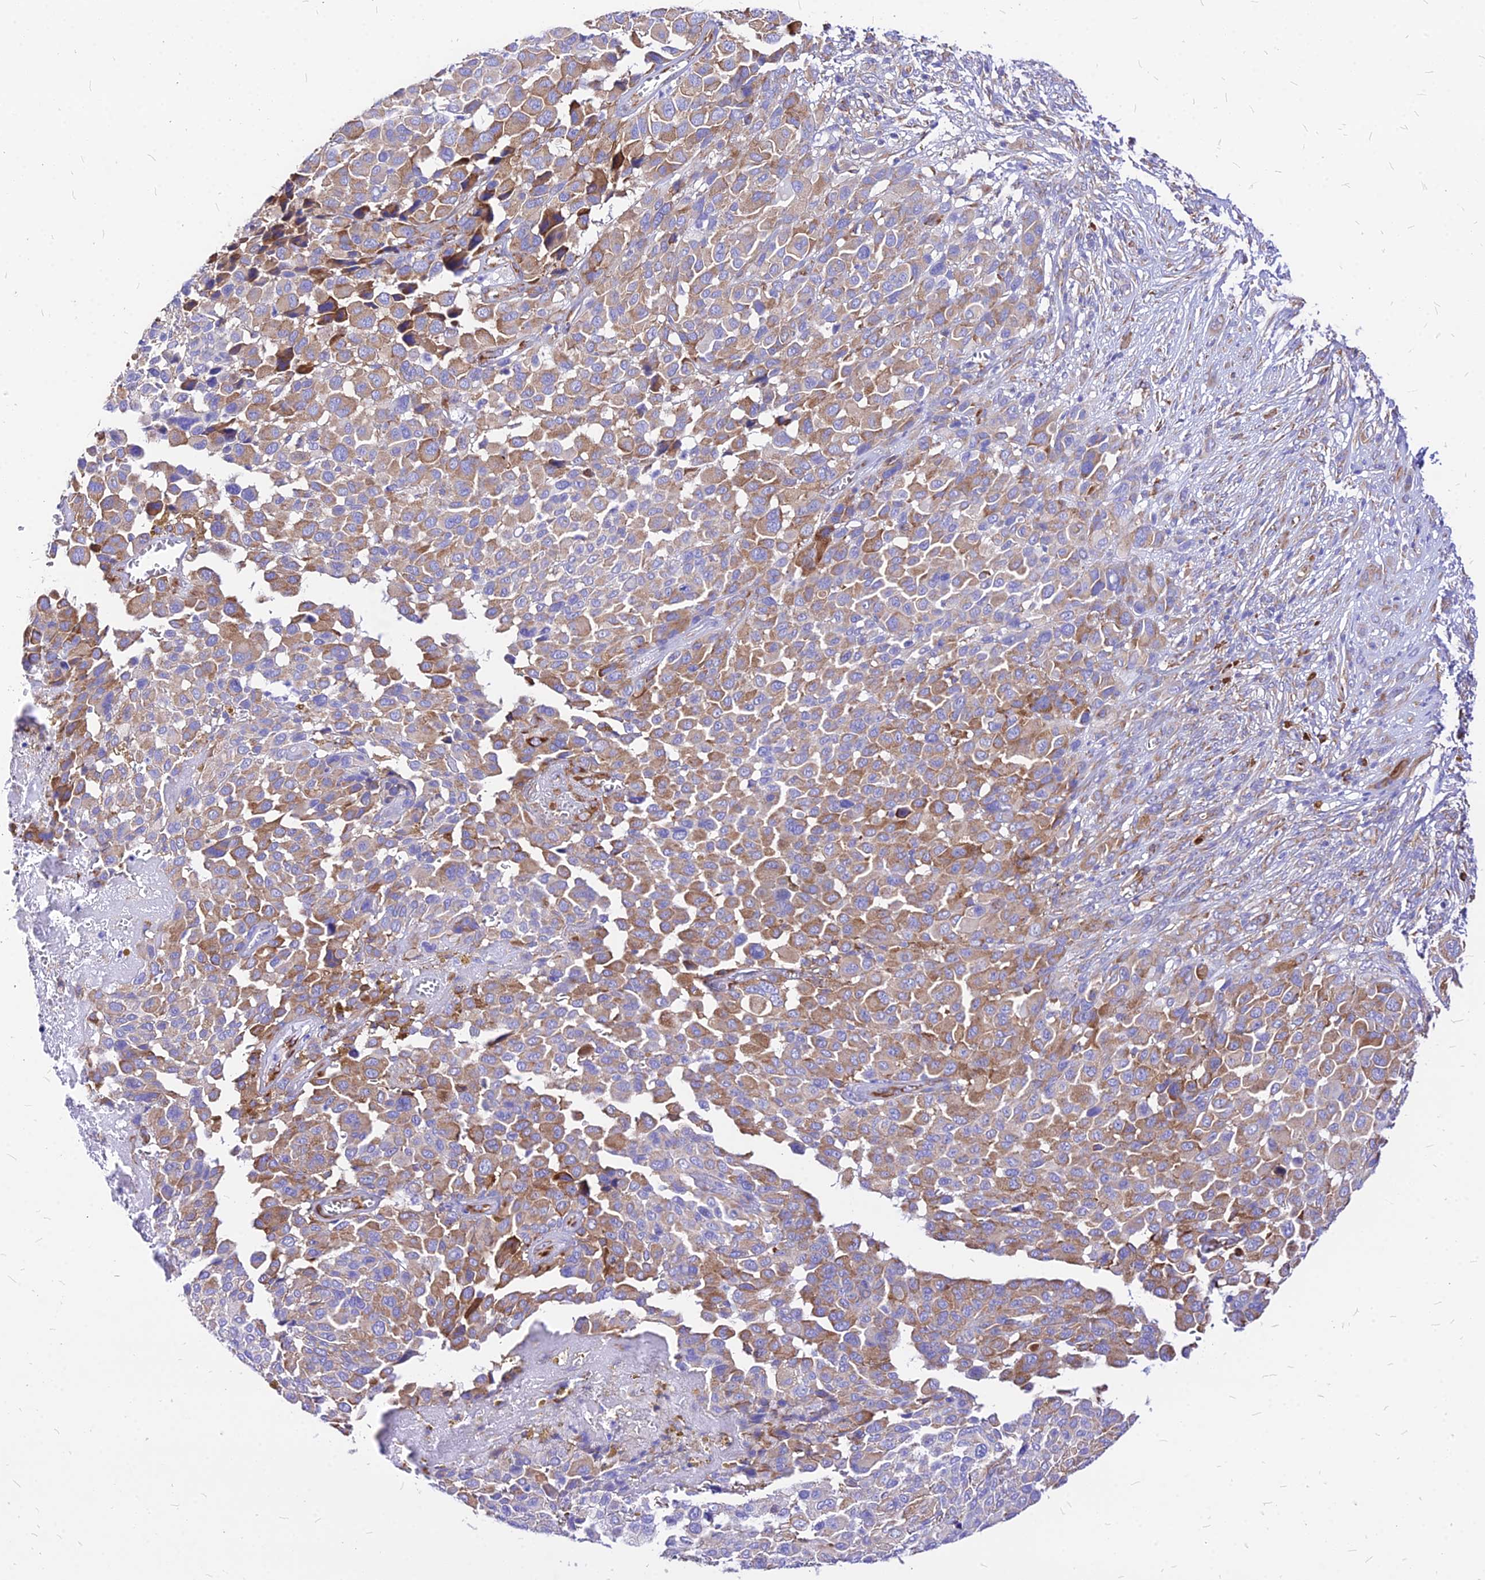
{"staining": {"intensity": "moderate", "quantity": ">75%", "location": "cytoplasmic/membranous"}, "tissue": "melanoma", "cell_type": "Tumor cells", "image_type": "cancer", "snomed": [{"axis": "morphology", "description": "Malignant melanoma, NOS"}, {"axis": "topography", "description": "Skin of trunk"}], "caption": "Human melanoma stained with a protein marker demonstrates moderate staining in tumor cells.", "gene": "RPL19", "patient": {"sex": "male", "age": 71}}